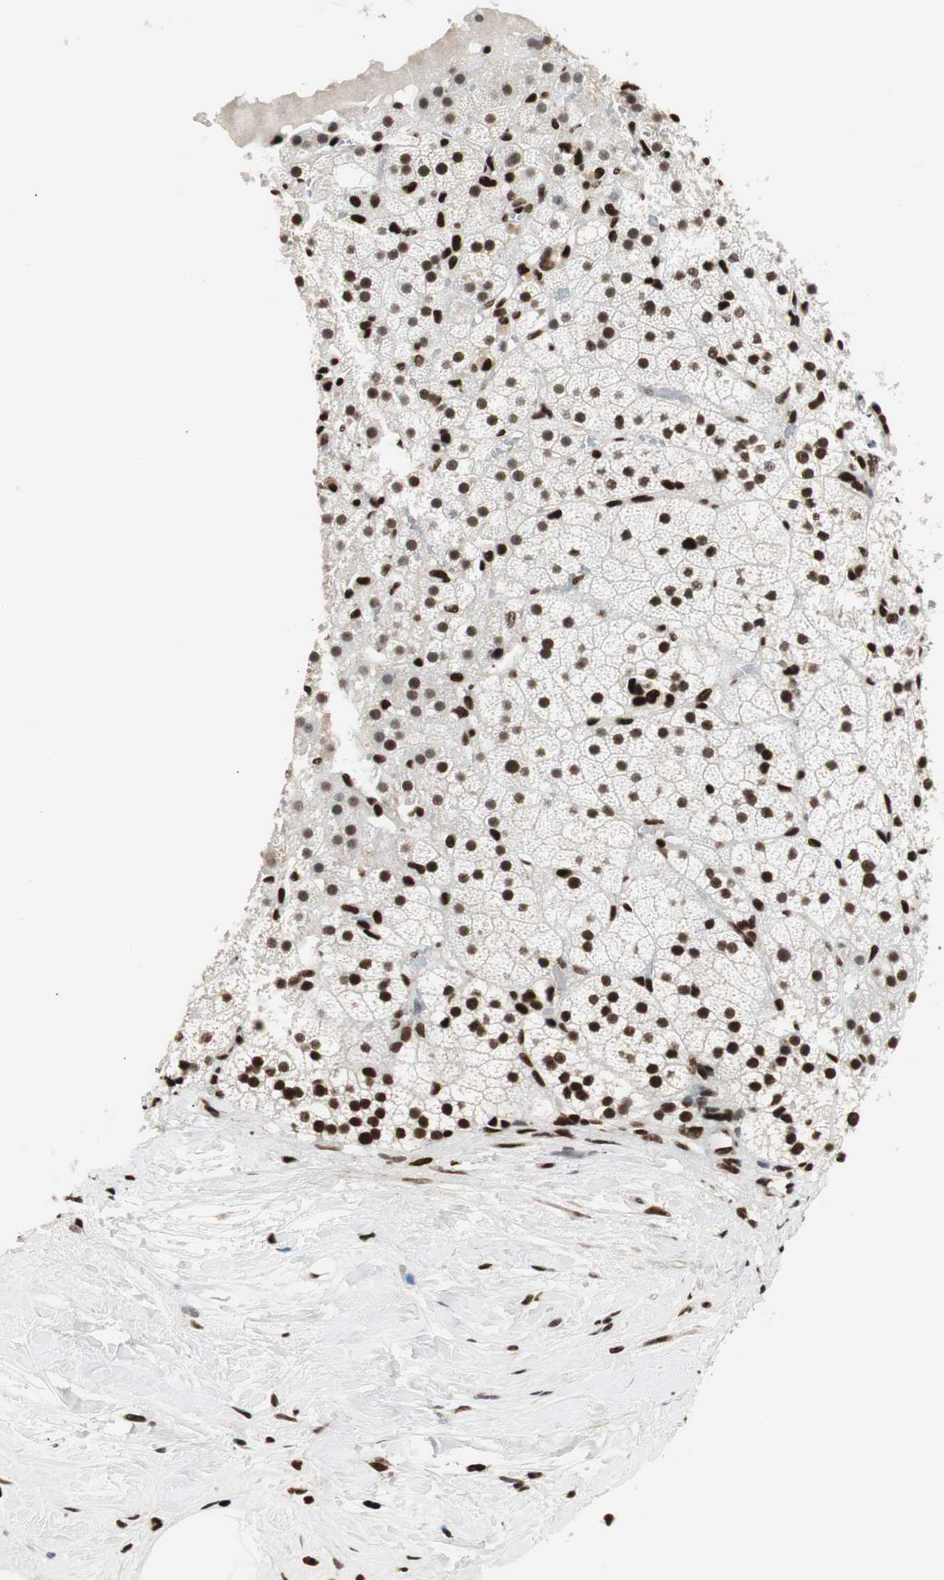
{"staining": {"intensity": "strong", "quantity": ">75%", "location": "nuclear"}, "tissue": "adrenal gland", "cell_type": "Glandular cells", "image_type": "normal", "snomed": [{"axis": "morphology", "description": "Normal tissue, NOS"}, {"axis": "topography", "description": "Adrenal gland"}], "caption": "Immunohistochemistry photomicrograph of benign human adrenal gland stained for a protein (brown), which exhibits high levels of strong nuclear expression in about >75% of glandular cells.", "gene": "MTA2", "patient": {"sex": "male", "age": 35}}